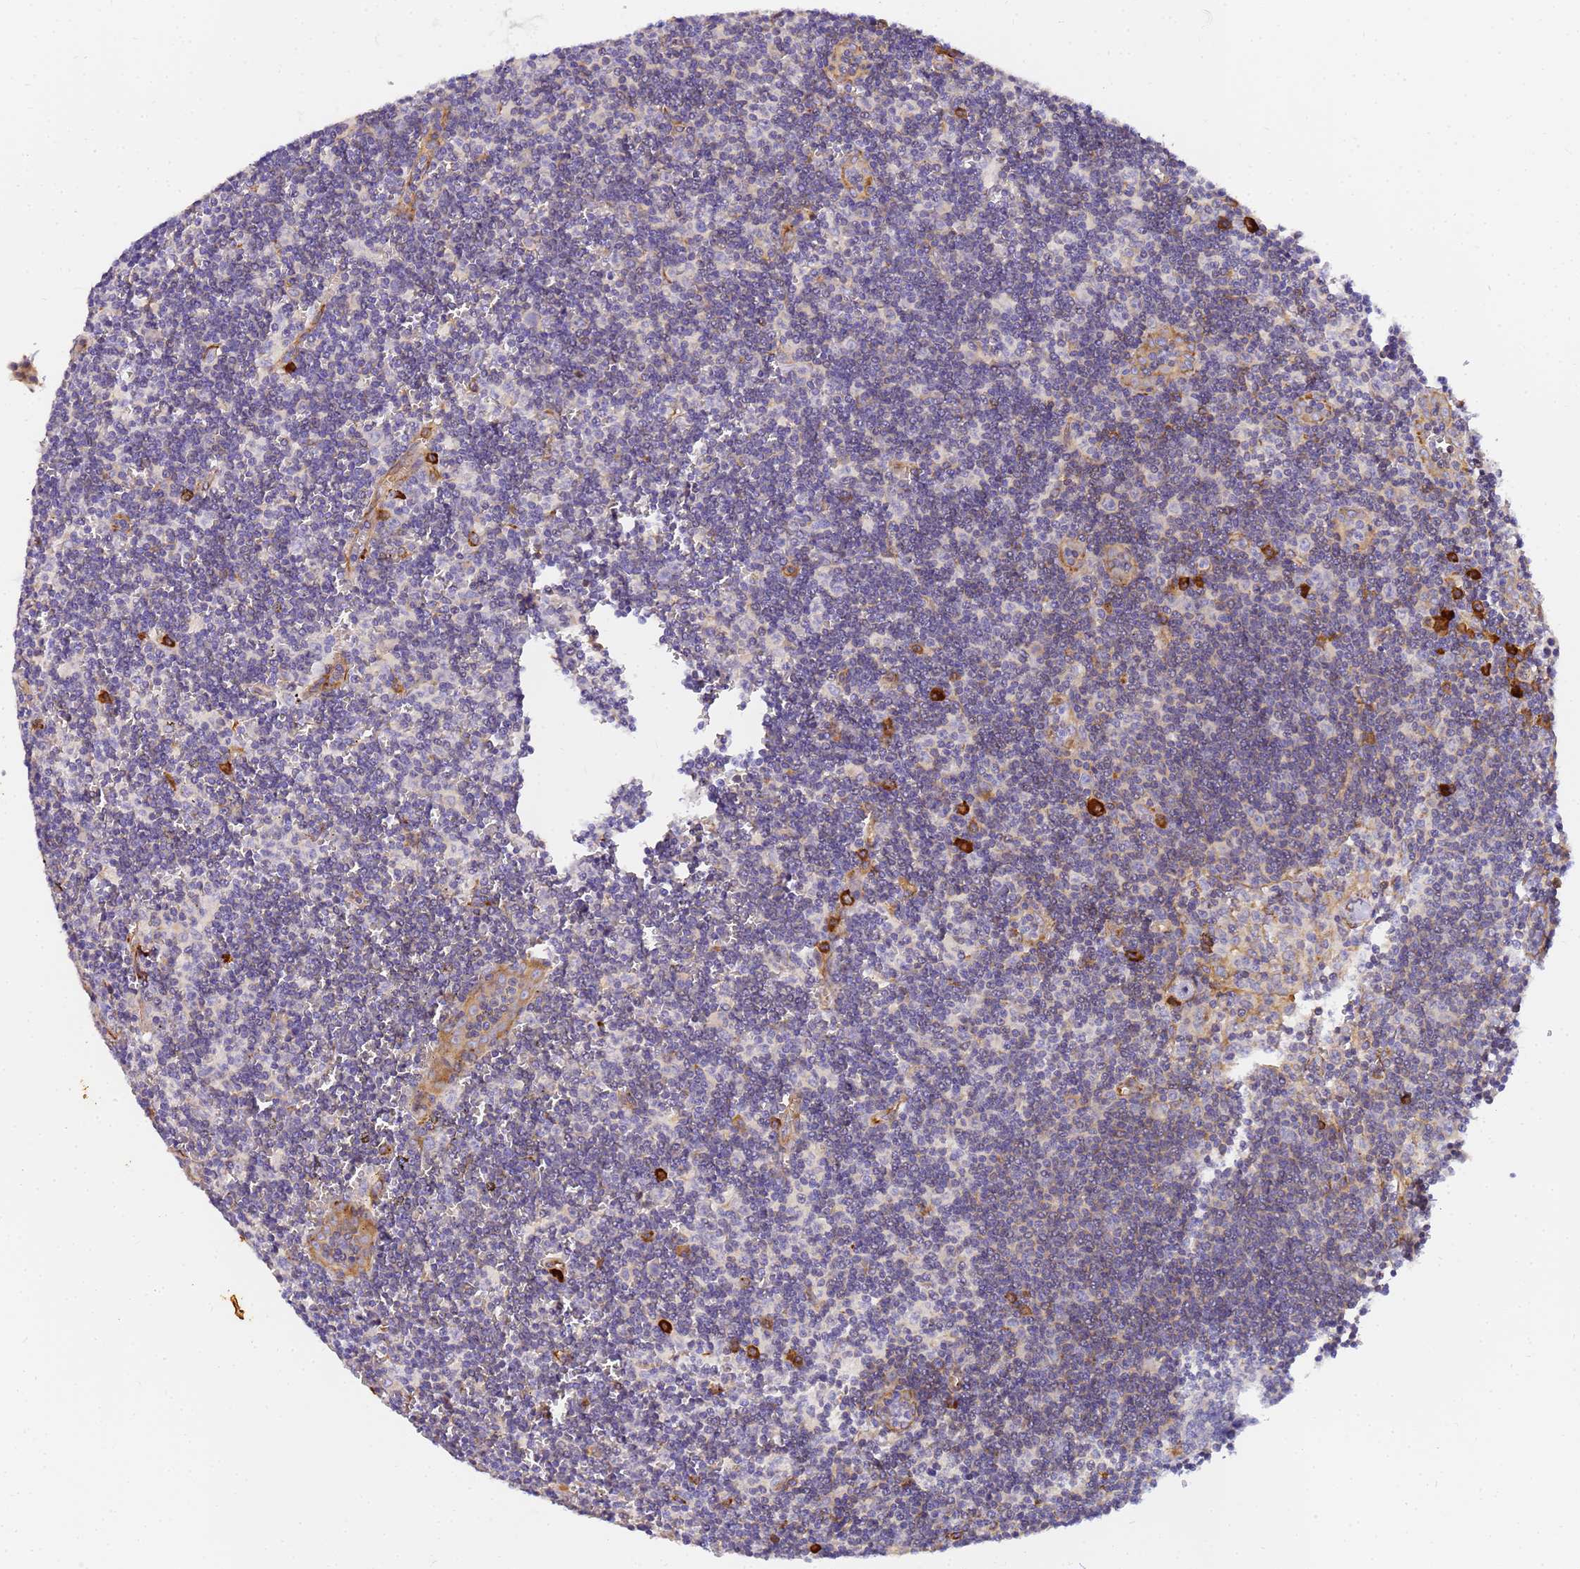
{"staining": {"intensity": "negative", "quantity": "none", "location": "none"}, "tissue": "lymph node", "cell_type": "Germinal center cells", "image_type": "normal", "snomed": [{"axis": "morphology", "description": "Normal tissue, NOS"}, {"axis": "topography", "description": "Lymph node"}], "caption": "Germinal center cells are negative for brown protein staining in benign lymph node. (DAB (3,3'-diaminobenzidine) immunohistochemistry (IHC) visualized using brightfield microscopy, high magnification).", "gene": "POM121C", "patient": {"sex": "female", "age": 32}}